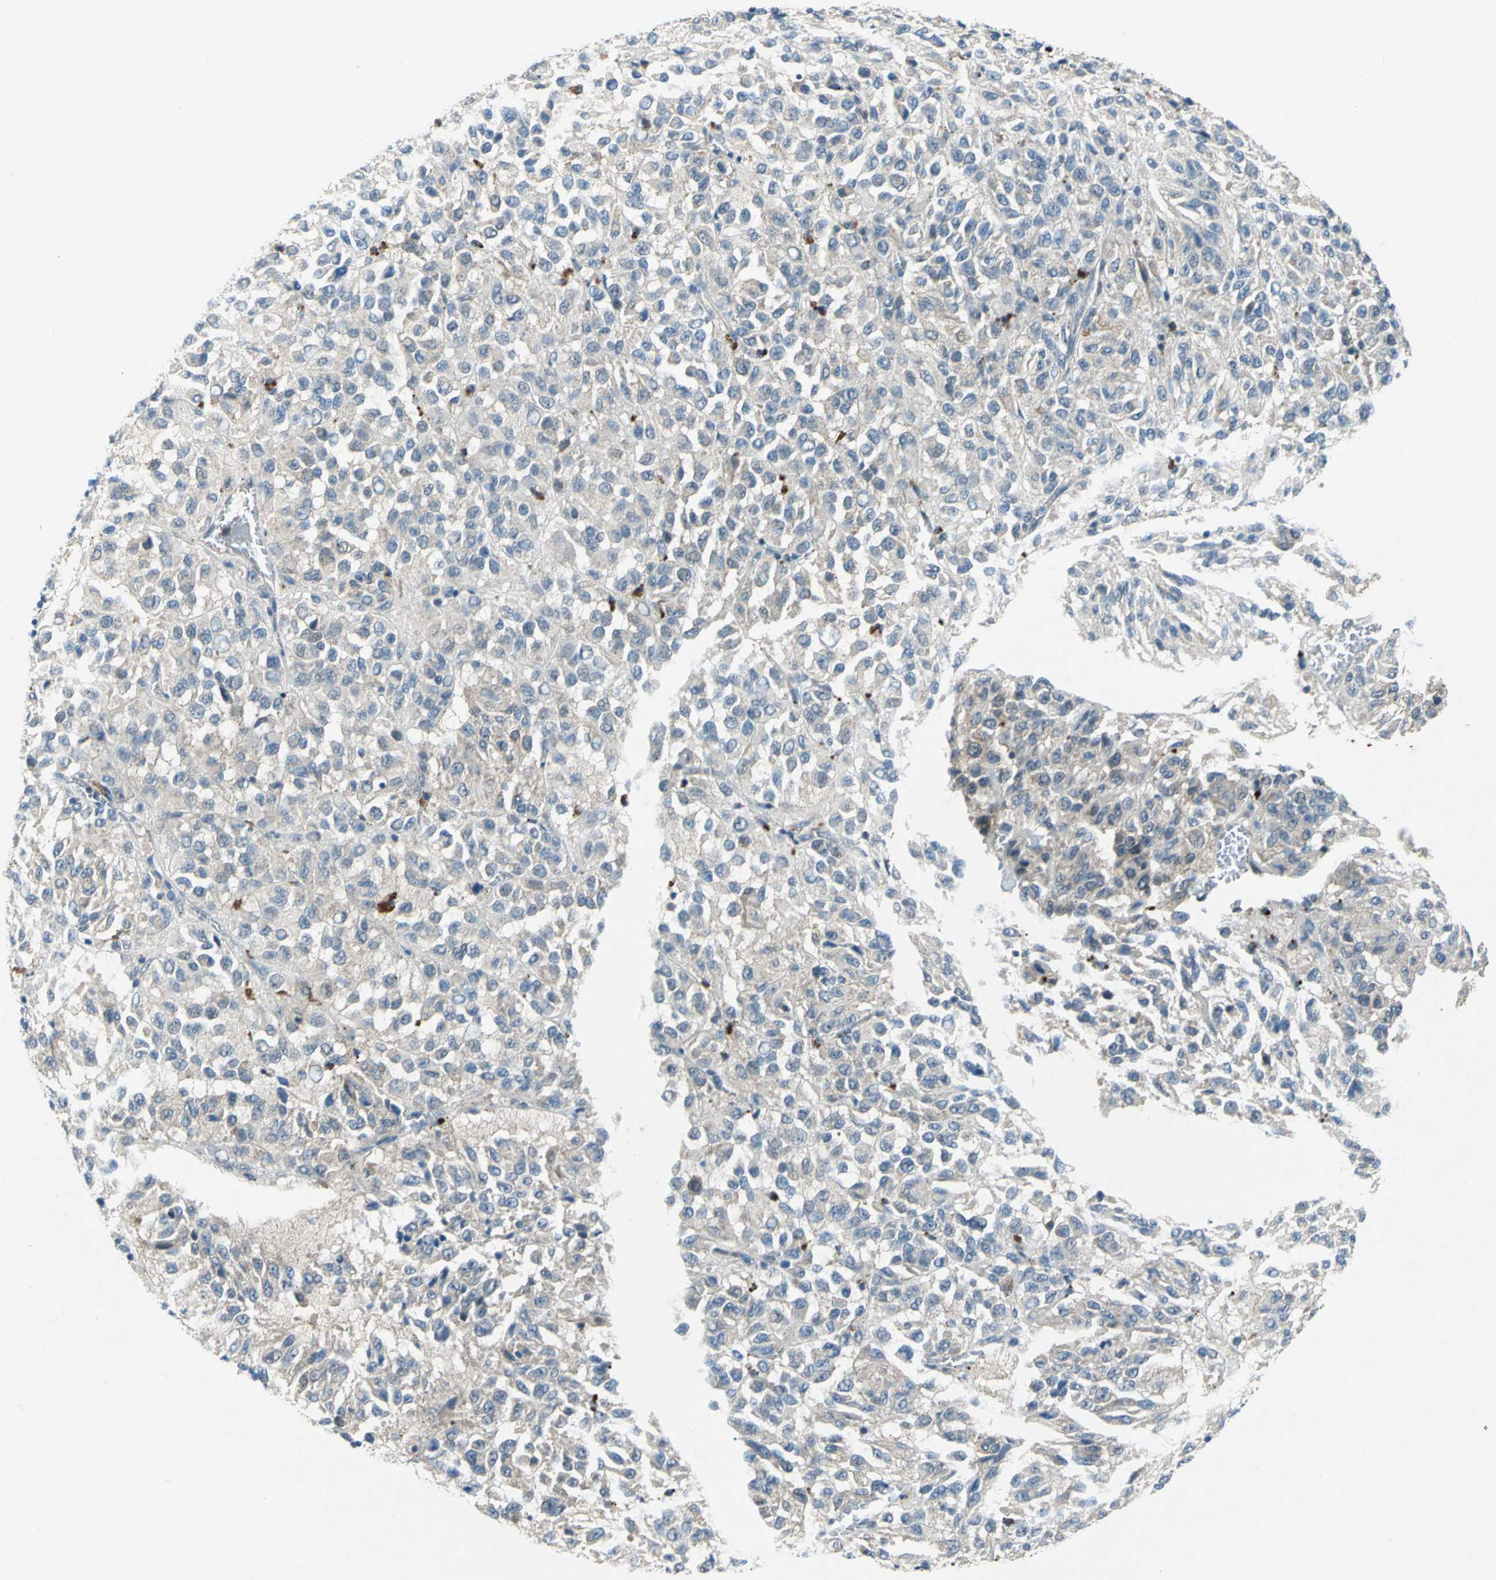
{"staining": {"intensity": "weak", "quantity": "<25%", "location": "cytoplasmic/membranous"}, "tissue": "melanoma", "cell_type": "Tumor cells", "image_type": "cancer", "snomed": [{"axis": "morphology", "description": "Malignant melanoma, Metastatic site"}, {"axis": "topography", "description": "Lung"}], "caption": "An IHC image of melanoma is shown. There is no staining in tumor cells of melanoma.", "gene": "PIN1", "patient": {"sex": "male", "age": 64}}